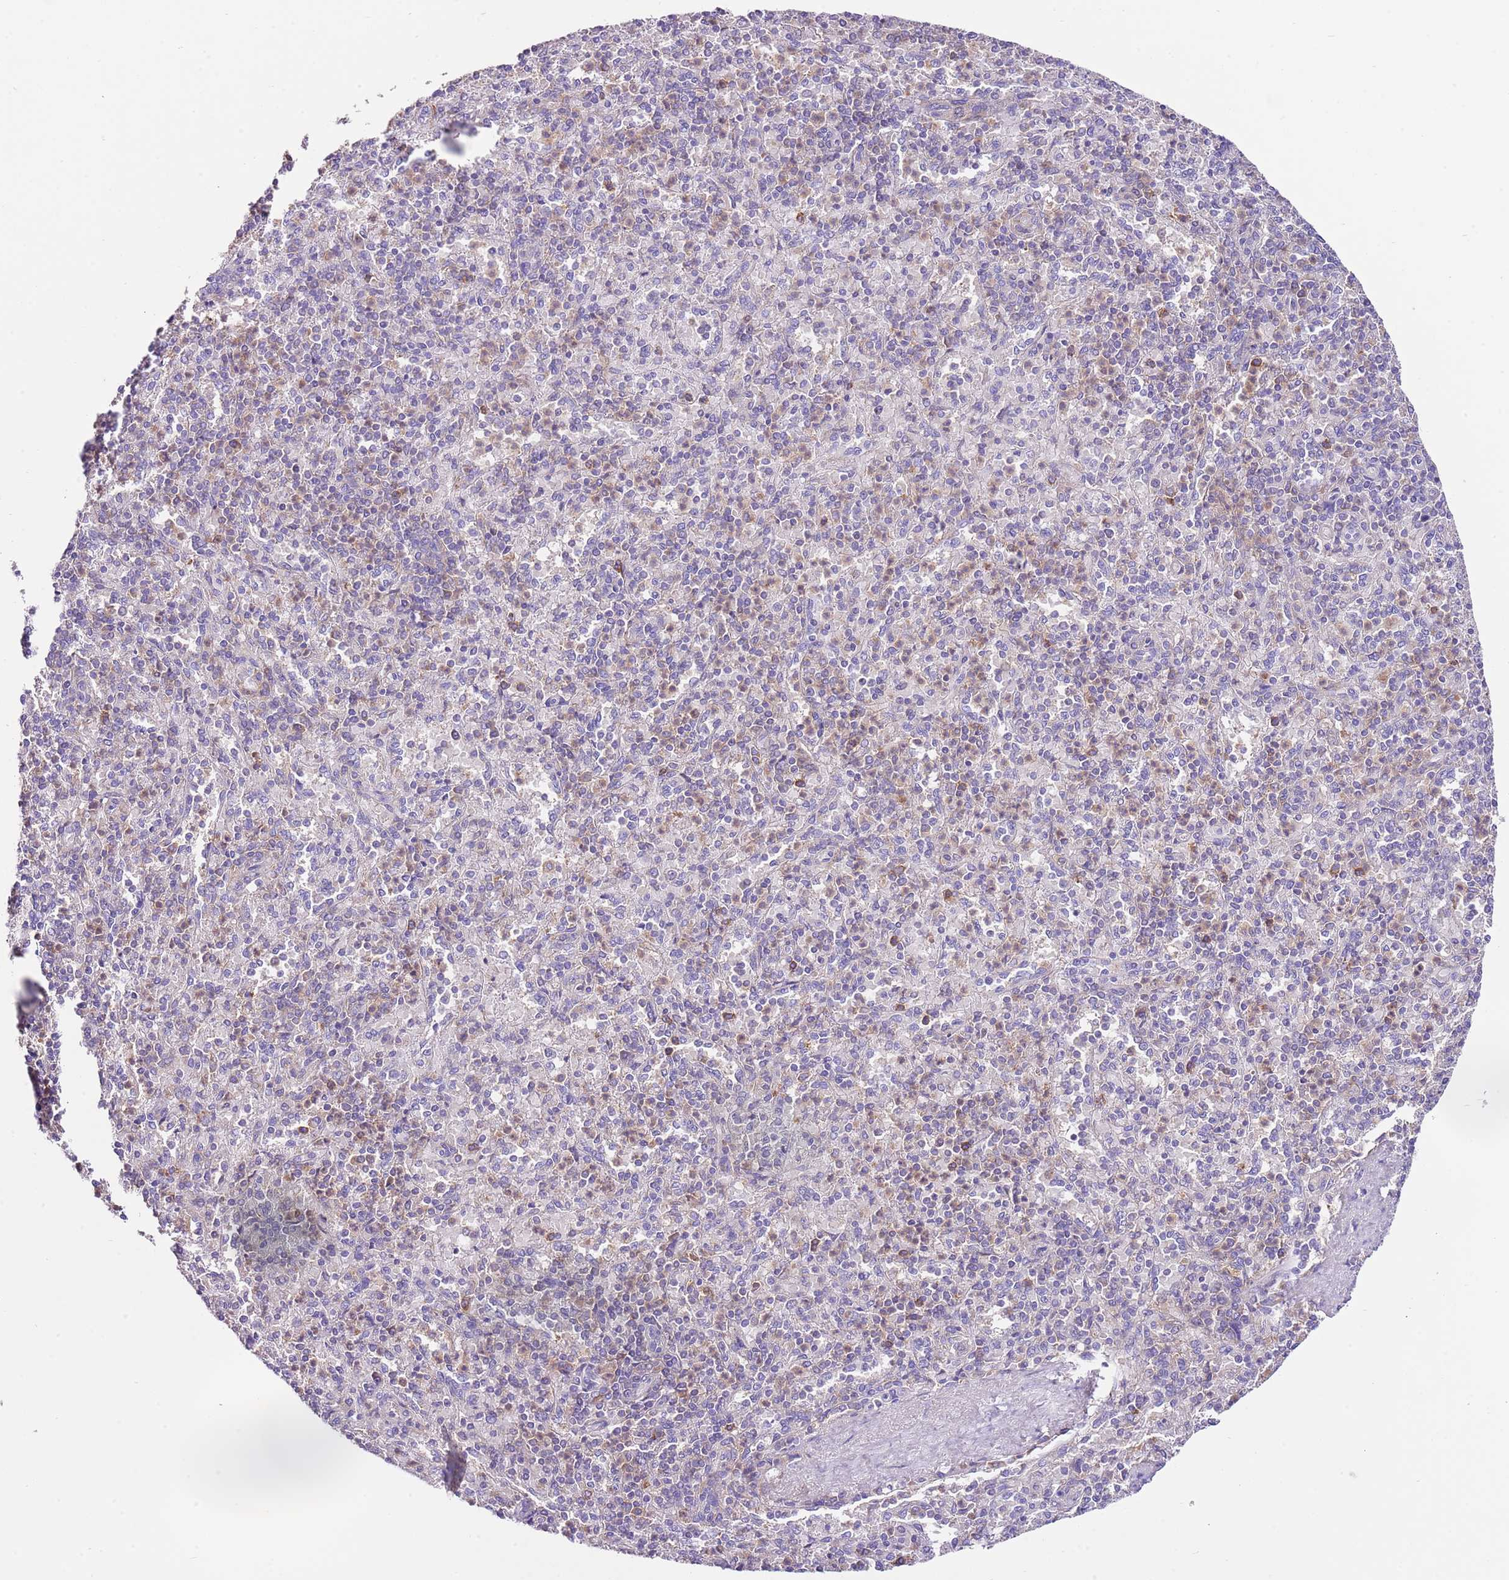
{"staining": {"intensity": "moderate", "quantity": "<25%", "location": "cytoplasmic/membranous"}, "tissue": "spleen", "cell_type": "Cells in red pulp", "image_type": "normal", "snomed": [{"axis": "morphology", "description": "Normal tissue, NOS"}, {"axis": "topography", "description": "Spleen"}], "caption": "Immunohistochemistry of unremarkable human spleen reveals low levels of moderate cytoplasmic/membranous expression in approximately <25% of cells in red pulp. The staining is performed using DAB brown chromogen to label protein expression. The nuclei are counter-stained blue using hematoxylin.", "gene": "RPS10", "patient": {"sex": "male", "age": 82}}